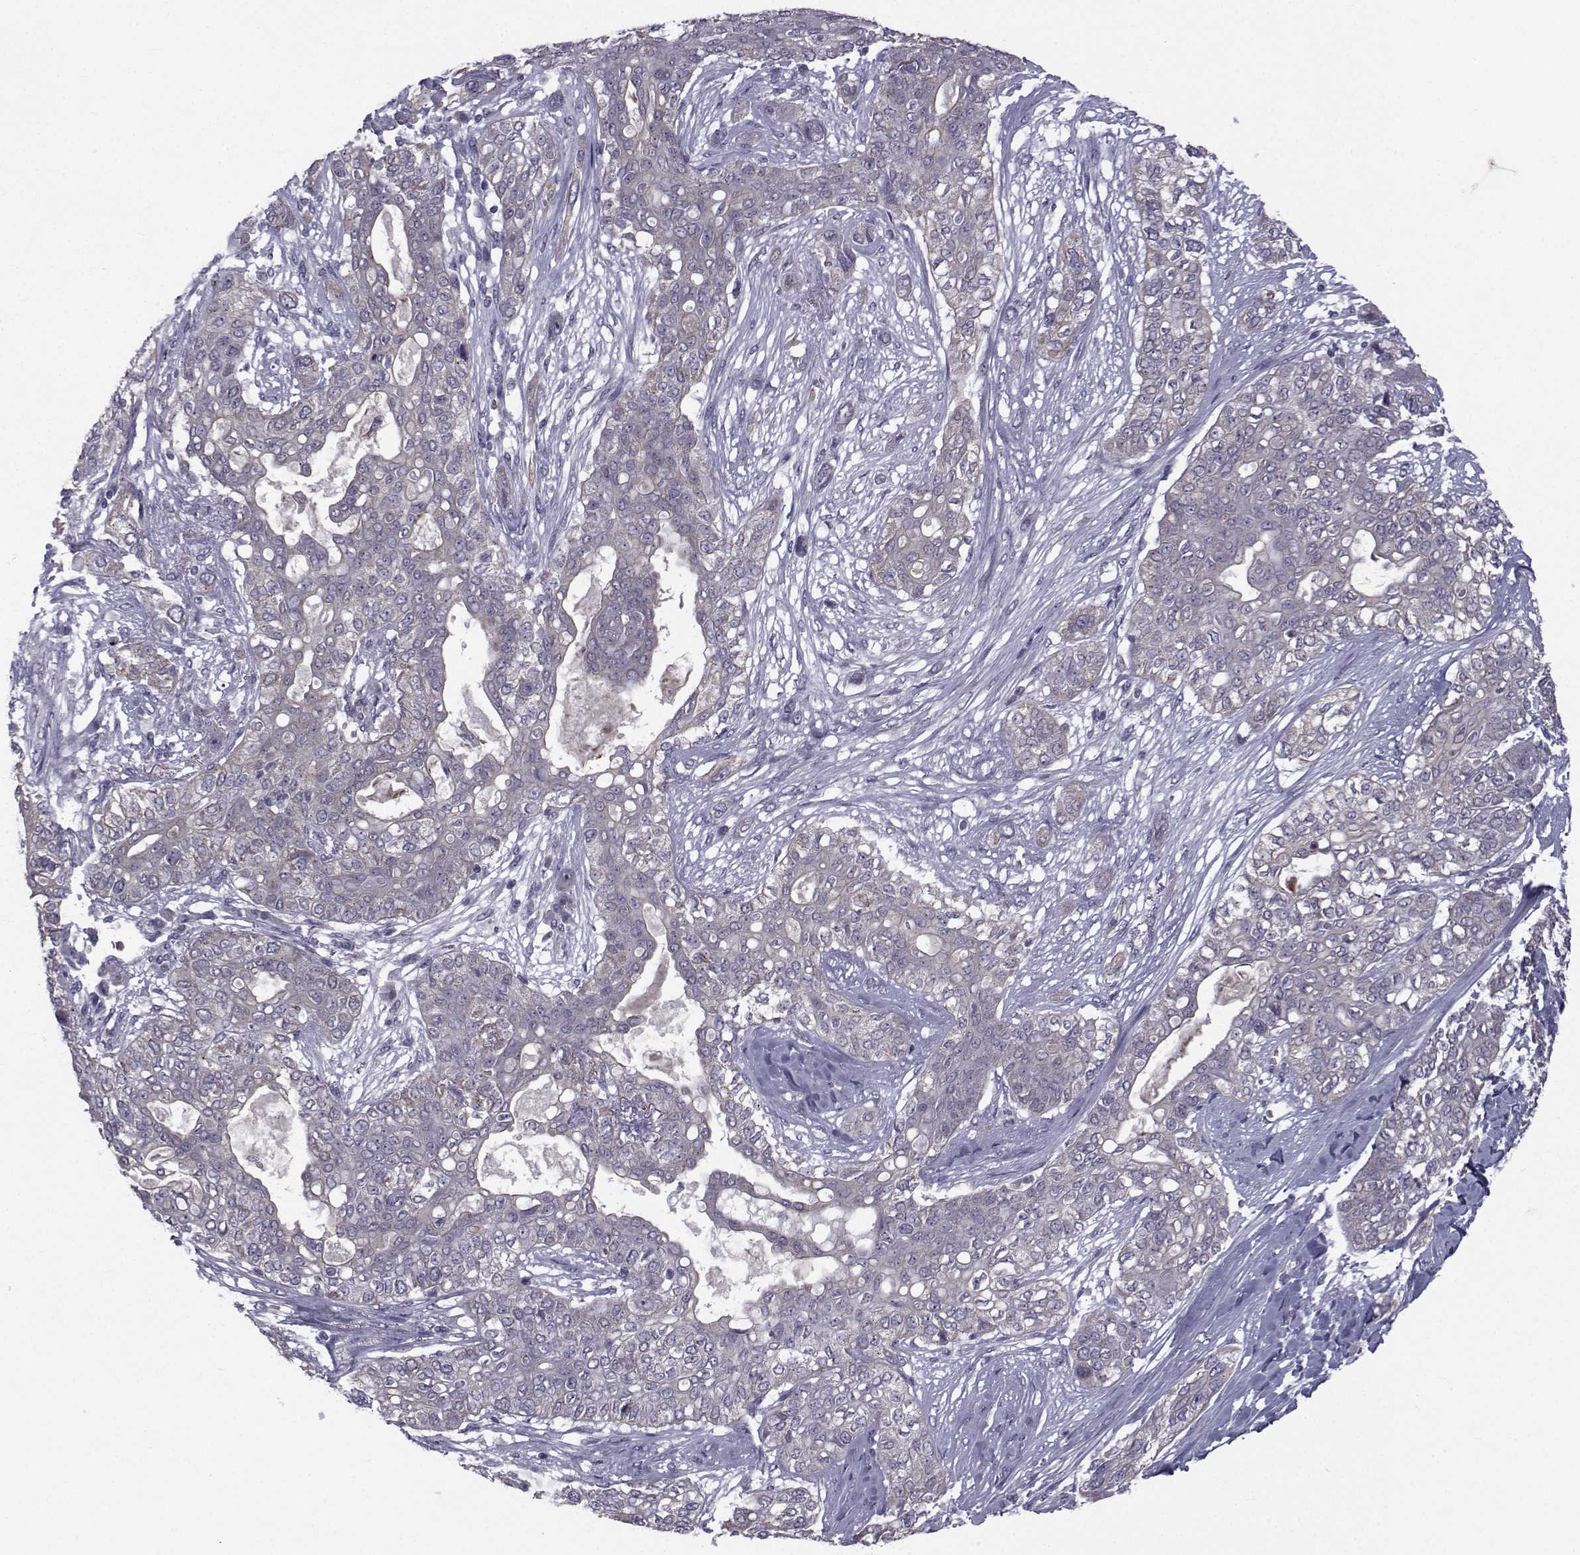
{"staining": {"intensity": "negative", "quantity": "none", "location": "none"}, "tissue": "lung cancer", "cell_type": "Tumor cells", "image_type": "cancer", "snomed": [{"axis": "morphology", "description": "Squamous cell carcinoma, NOS"}, {"axis": "topography", "description": "Lung"}], "caption": "The histopathology image demonstrates no significant staining in tumor cells of lung cancer (squamous cell carcinoma).", "gene": "ANGPT1", "patient": {"sex": "female", "age": 70}}